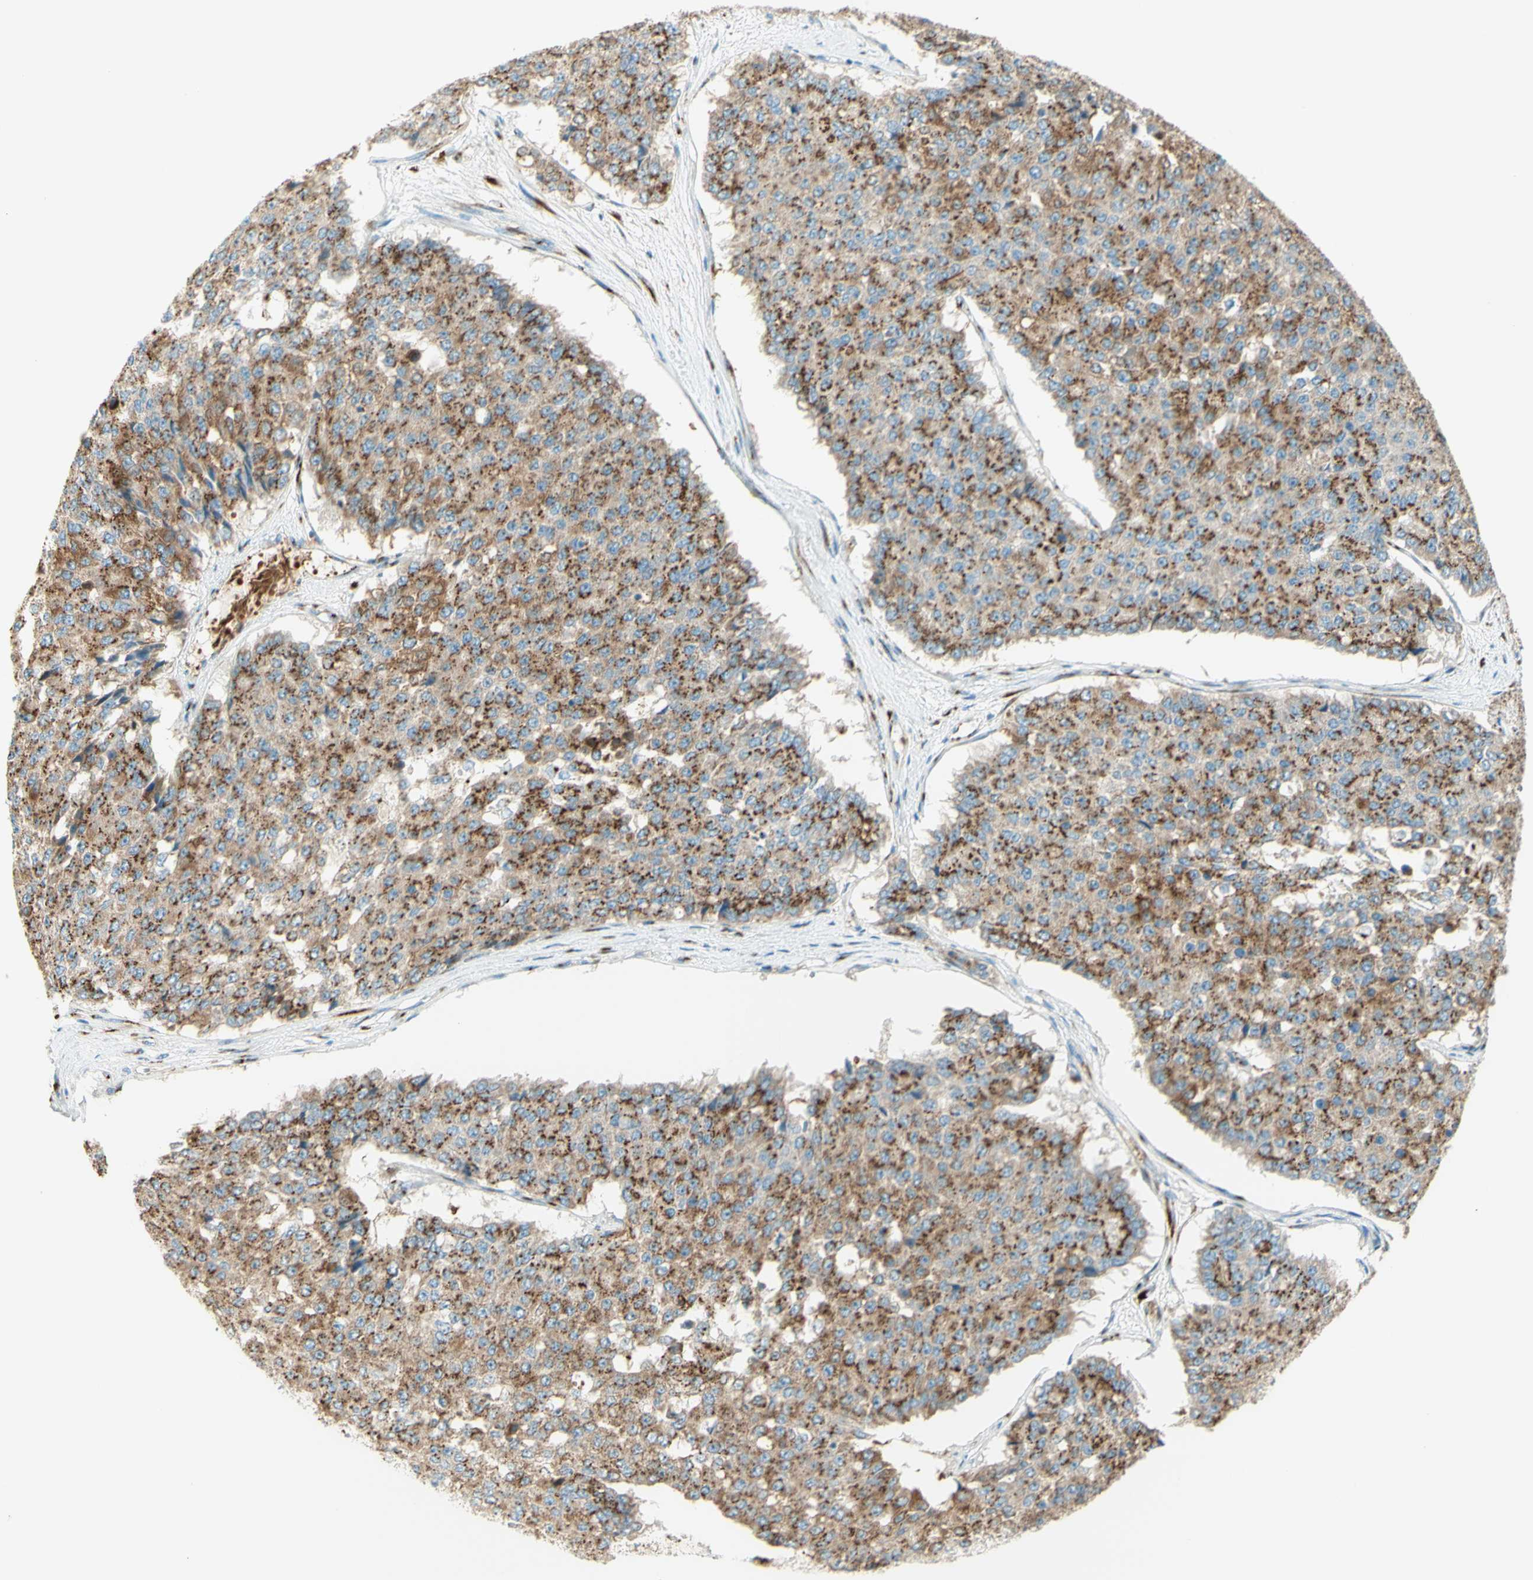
{"staining": {"intensity": "strong", "quantity": ">75%", "location": "cytoplasmic/membranous"}, "tissue": "pancreatic cancer", "cell_type": "Tumor cells", "image_type": "cancer", "snomed": [{"axis": "morphology", "description": "Adenocarcinoma, NOS"}, {"axis": "topography", "description": "Pancreas"}], "caption": "This is a histology image of immunohistochemistry (IHC) staining of adenocarcinoma (pancreatic), which shows strong staining in the cytoplasmic/membranous of tumor cells.", "gene": "GOLGB1", "patient": {"sex": "male", "age": 50}}